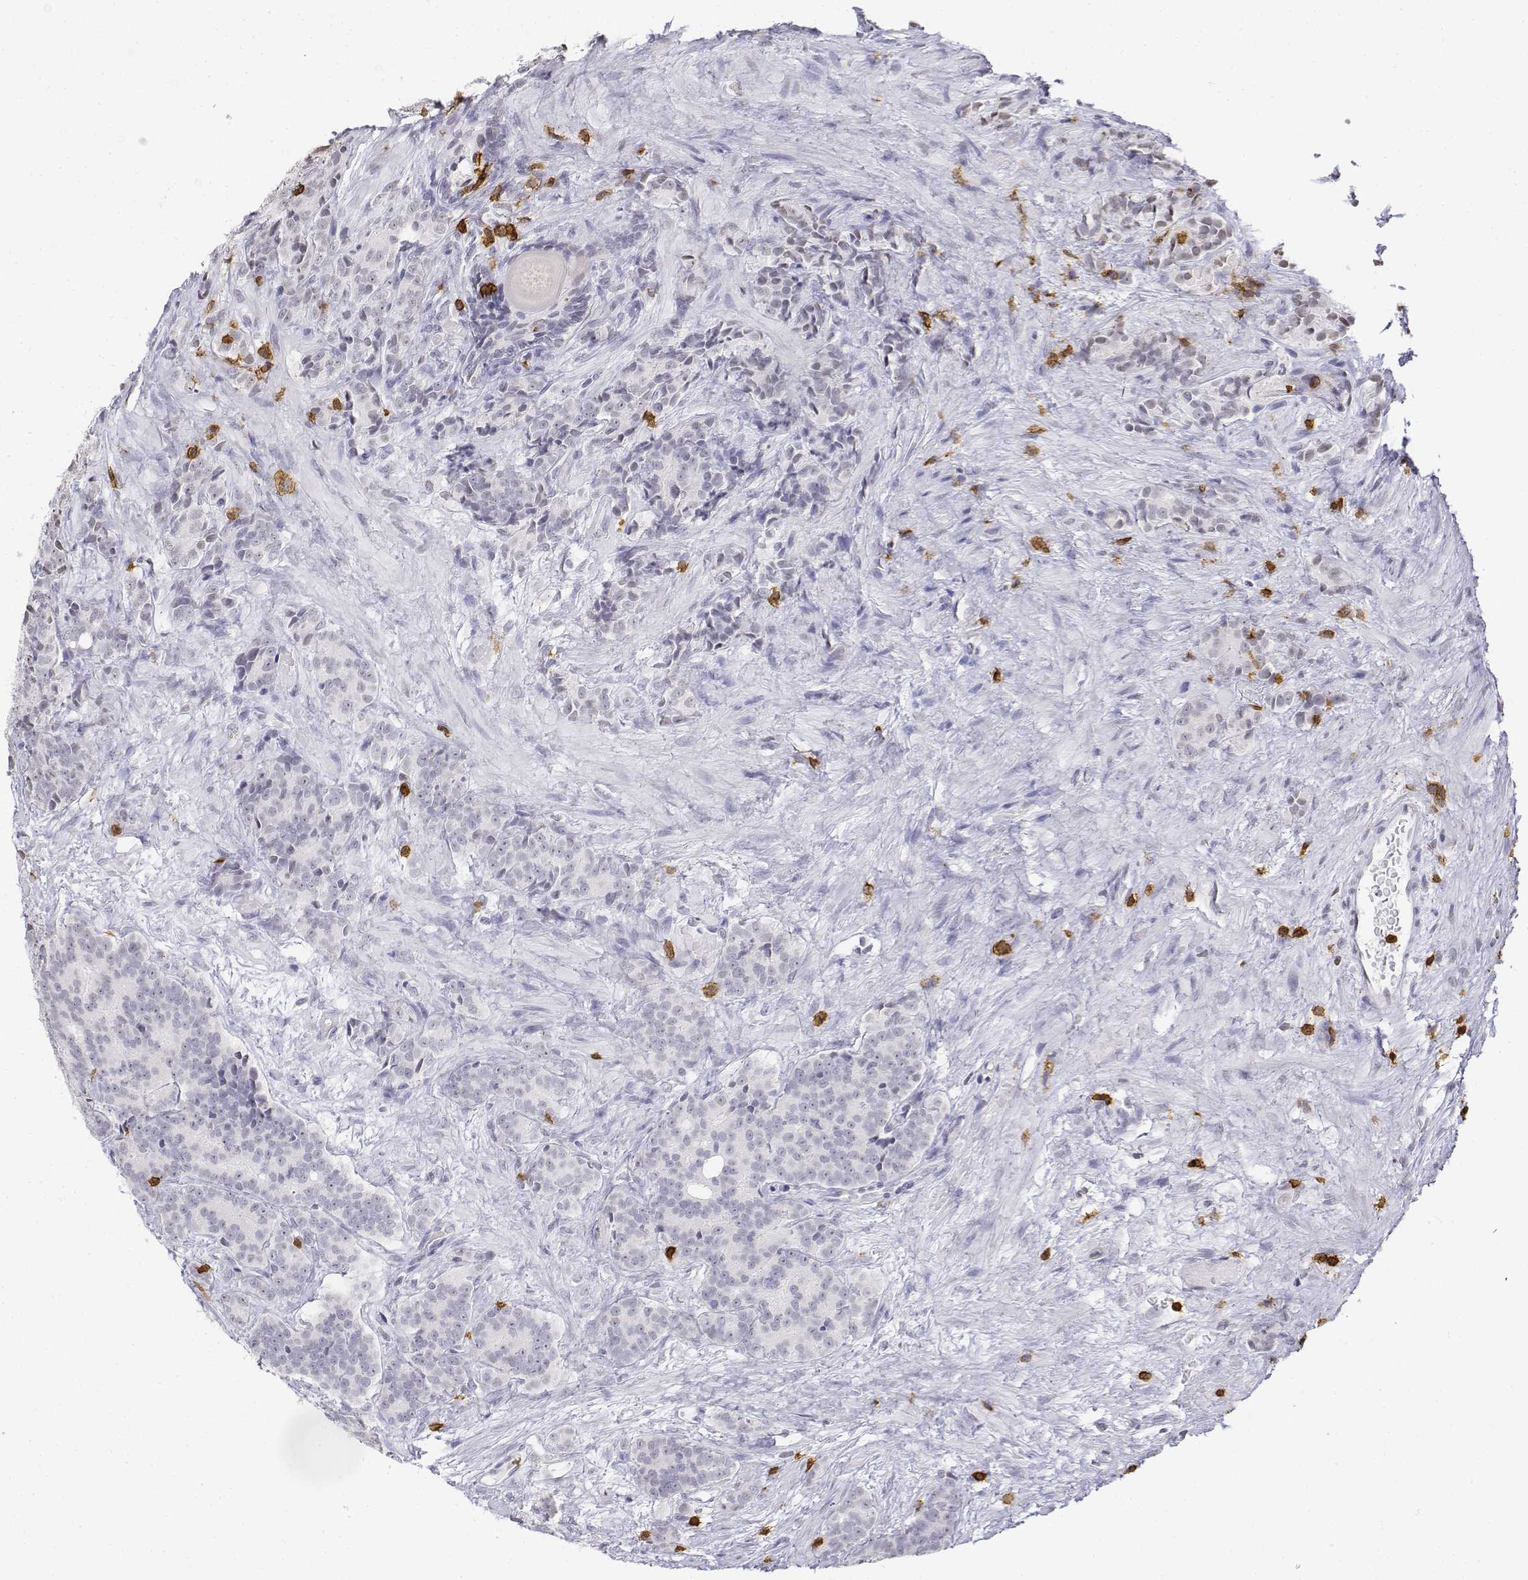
{"staining": {"intensity": "negative", "quantity": "none", "location": "none"}, "tissue": "prostate cancer", "cell_type": "Tumor cells", "image_type": "cancer", "snomed": [{"axis": "morphology", "description": "Adenocarcinoma, High grade"}, {"axis": "topography", "description": "Prostate"}], "caption": "Immunohistochemical staining of human prostate high-grade adenocarcinoma reveals no significant positivity in tumor cells. (Stains: DAB (3,3'-diaminobenzidine) immunohistochemistry with hematoxylin counter stain, Microscopy: brightfield microscopy at high magnification).", "gene": "CD3E", "patient": {"sex": "male", "age": 90}}